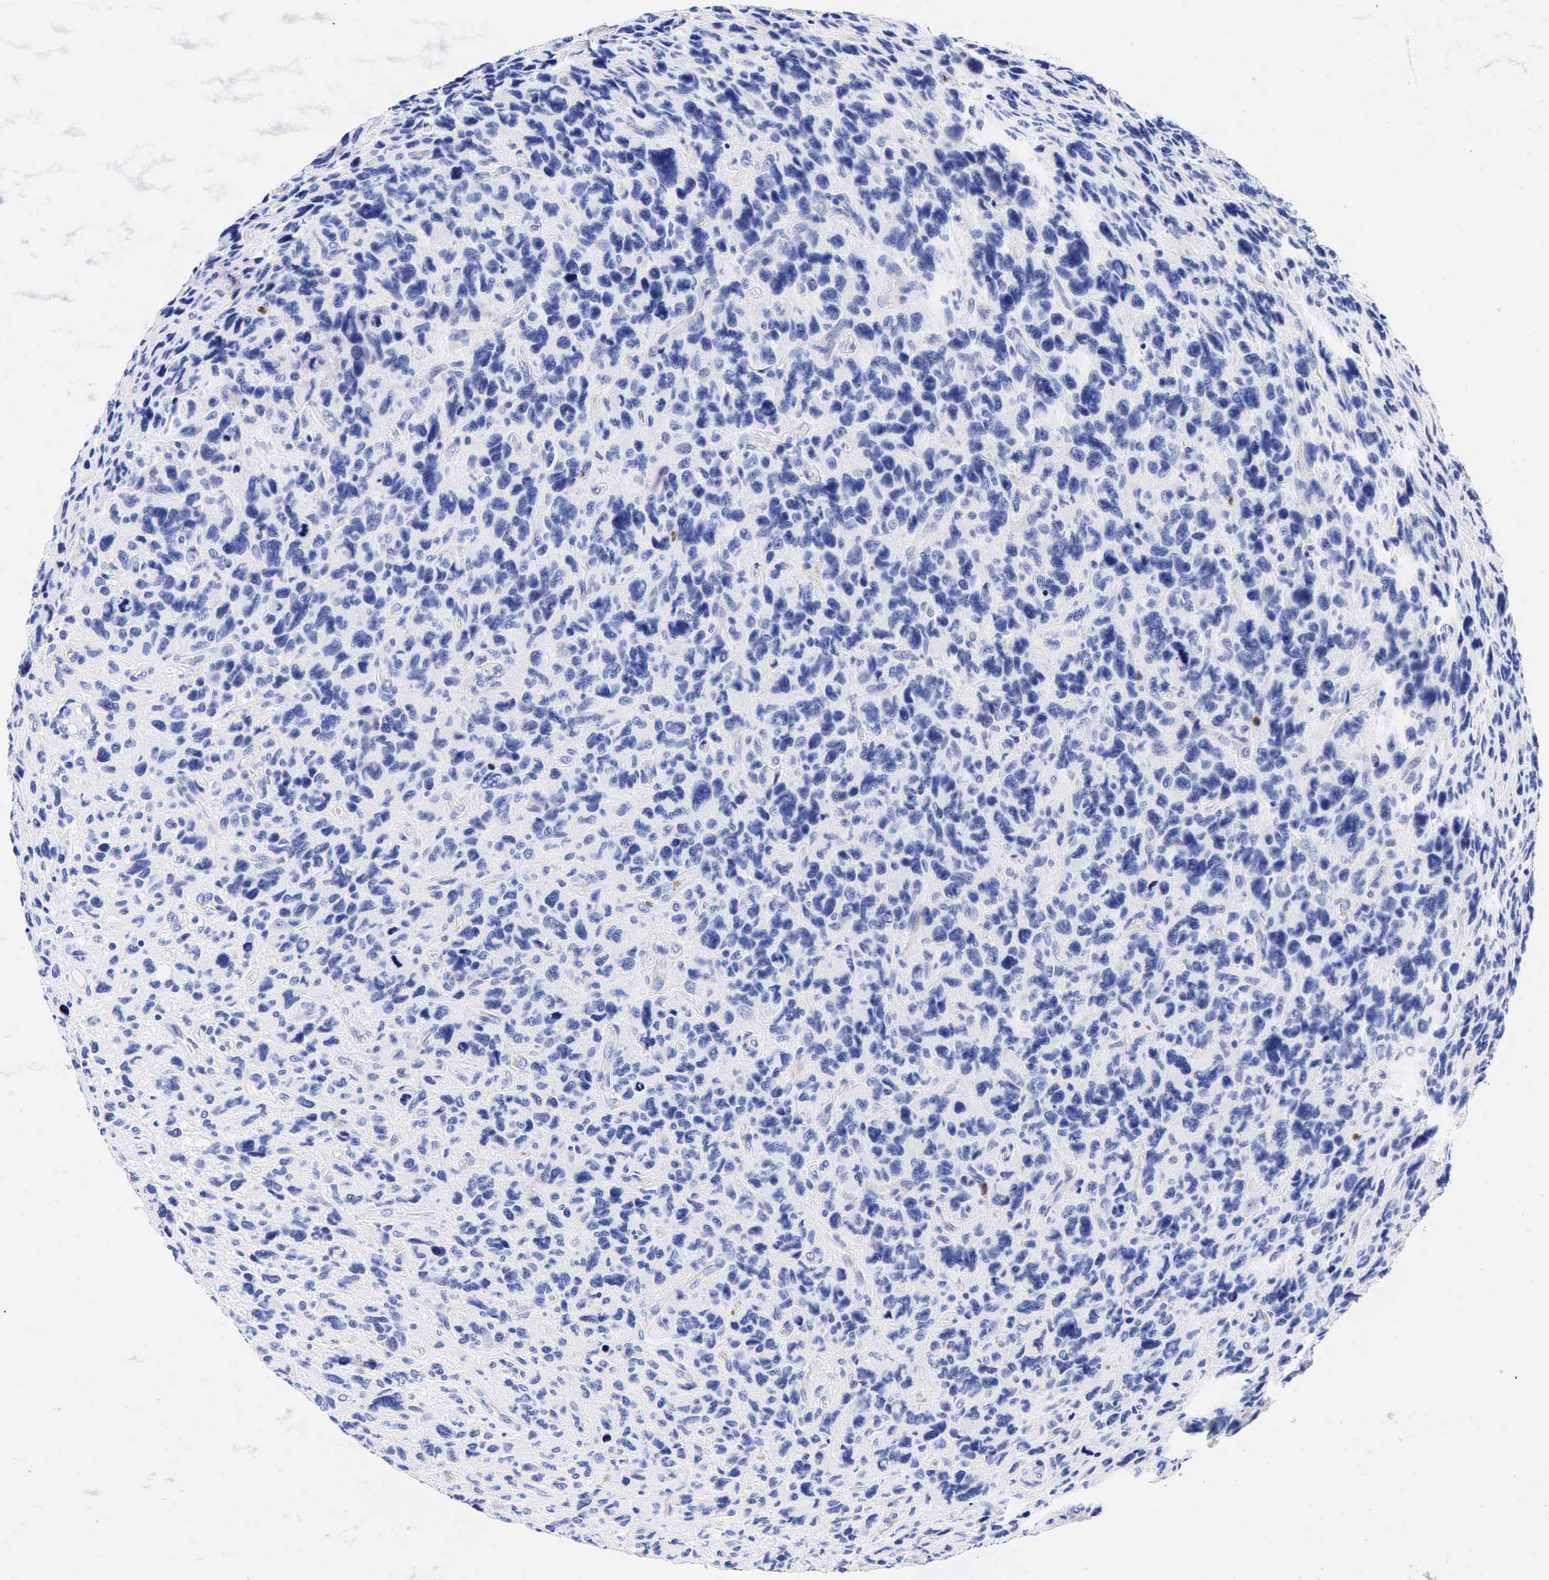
{"staining": {"intensity": "negative", "quantity": "none", "location": "none"}, "tissue": "glioma", "cell_type": "Tumor cells", "image_type": "cancer", "snomed": [{"axis": "morphology", "description": "Glioma, malignant, High grade"}, {"axis": "topography", "description": "Brain"}], "caption": "Tumor cells are negative for brown protein staining in glioma.", "gene": "FUT4", "patient": {"sex": "female", "age": 60}}